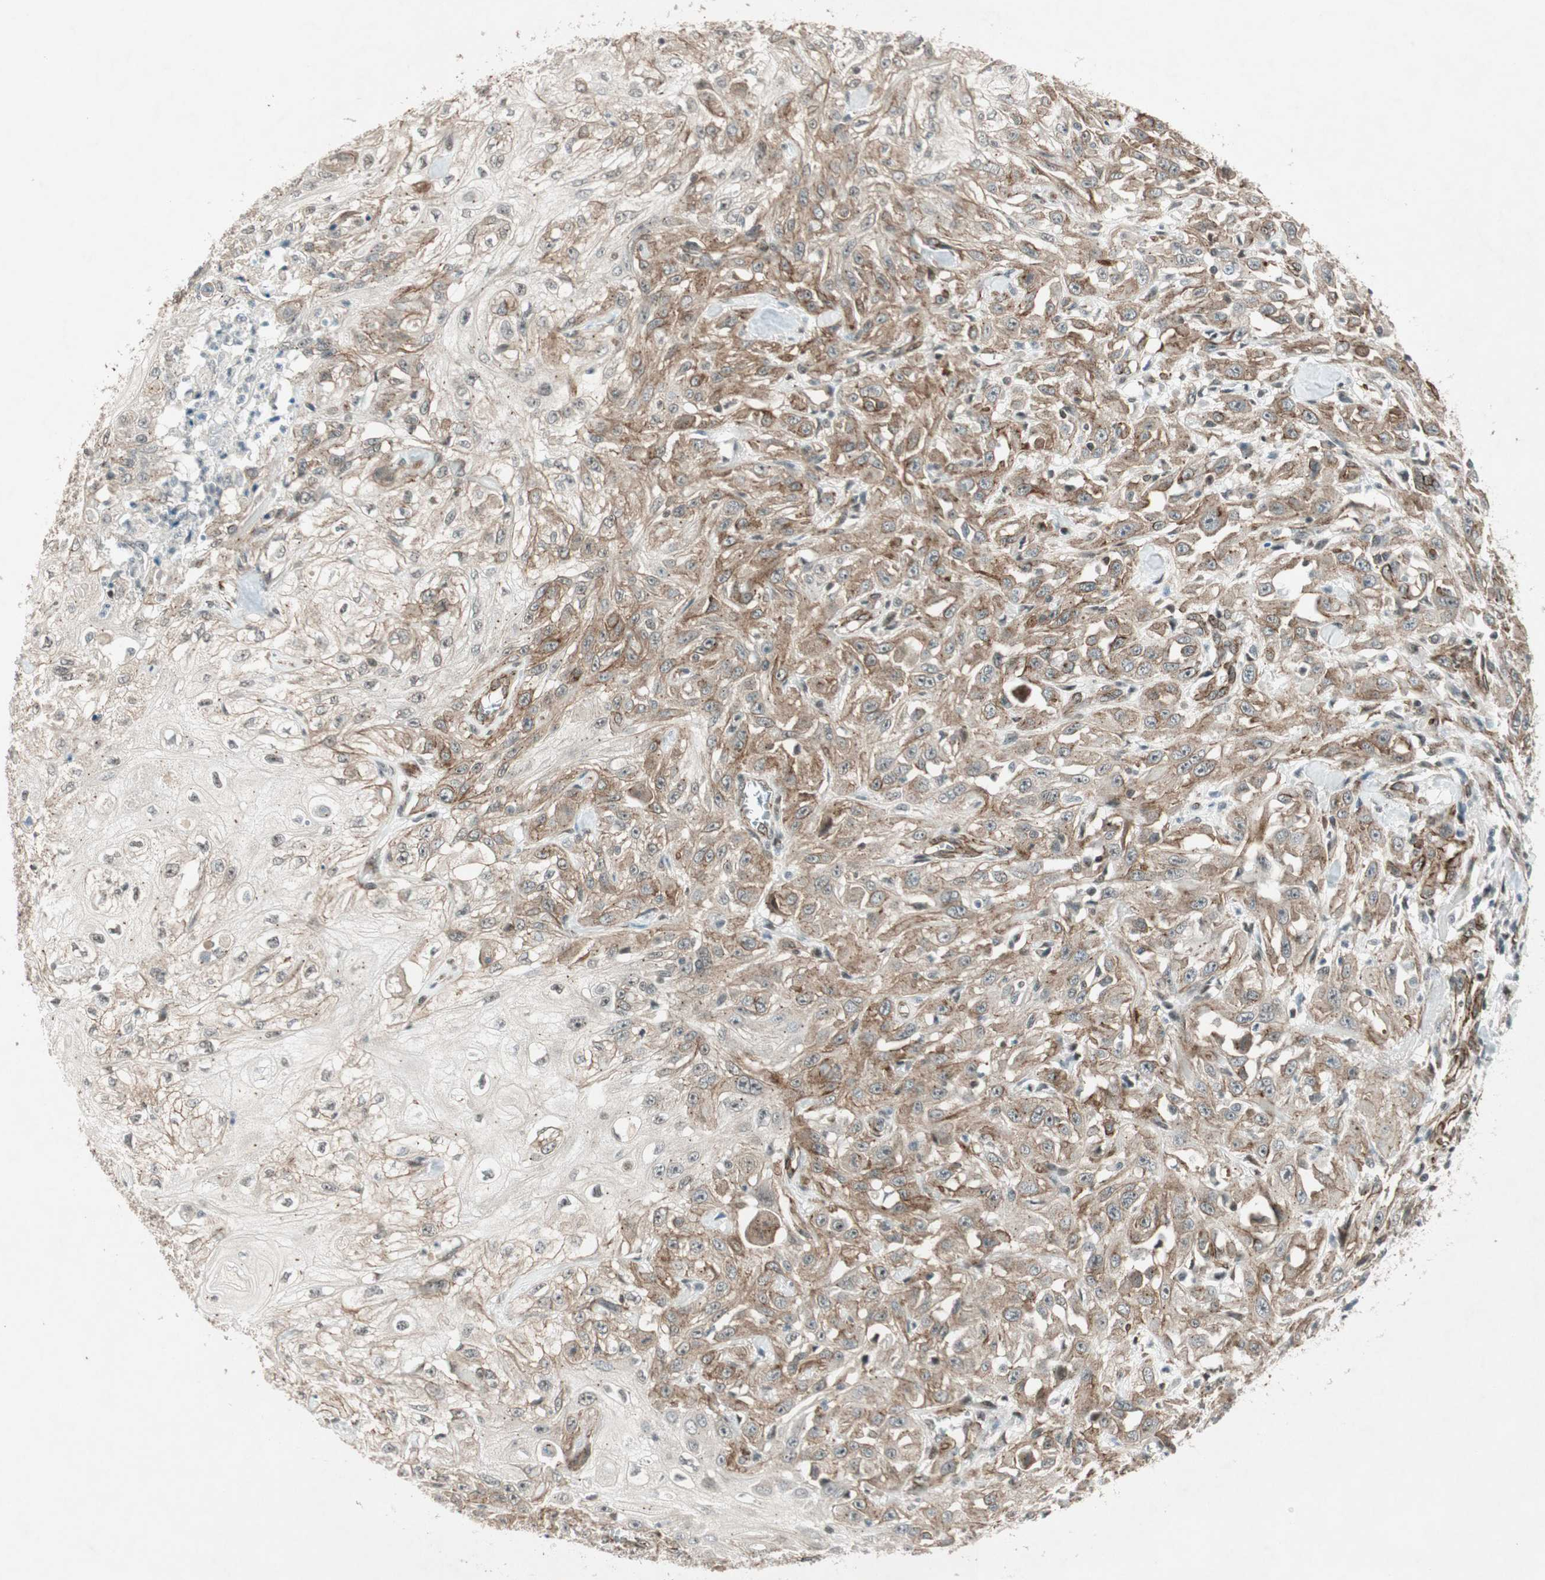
{"staining": {"intensity": "moderate", "quantity": ">75%", "location": "cytoplasmic/membranous"}, "tissue": "skin cancer", "cell_type": "Tumor cells", "image_type": "cancer", "snomed": [{"axis": "morphology", "description": "Squamous cell carcinoma, NOS"}, {"axis": "morphology", "description": "Squamous cell carcinoma, metastatic, NOS"}, {"axis": "topography", "description": "Skin"}, {"axis": "topography", "description": "Lymph node"}], "caption": "IHC (DAB (3,3'-diaminobenzidine)) staining of human skin cancer (squamous cell carcinoma) demonstrates moderate cytoplasmic/membranous protein expression in approximately >75% of tumor cells.", "gene": "CDK19", "patient": {"sex": "male", "age": 75}}